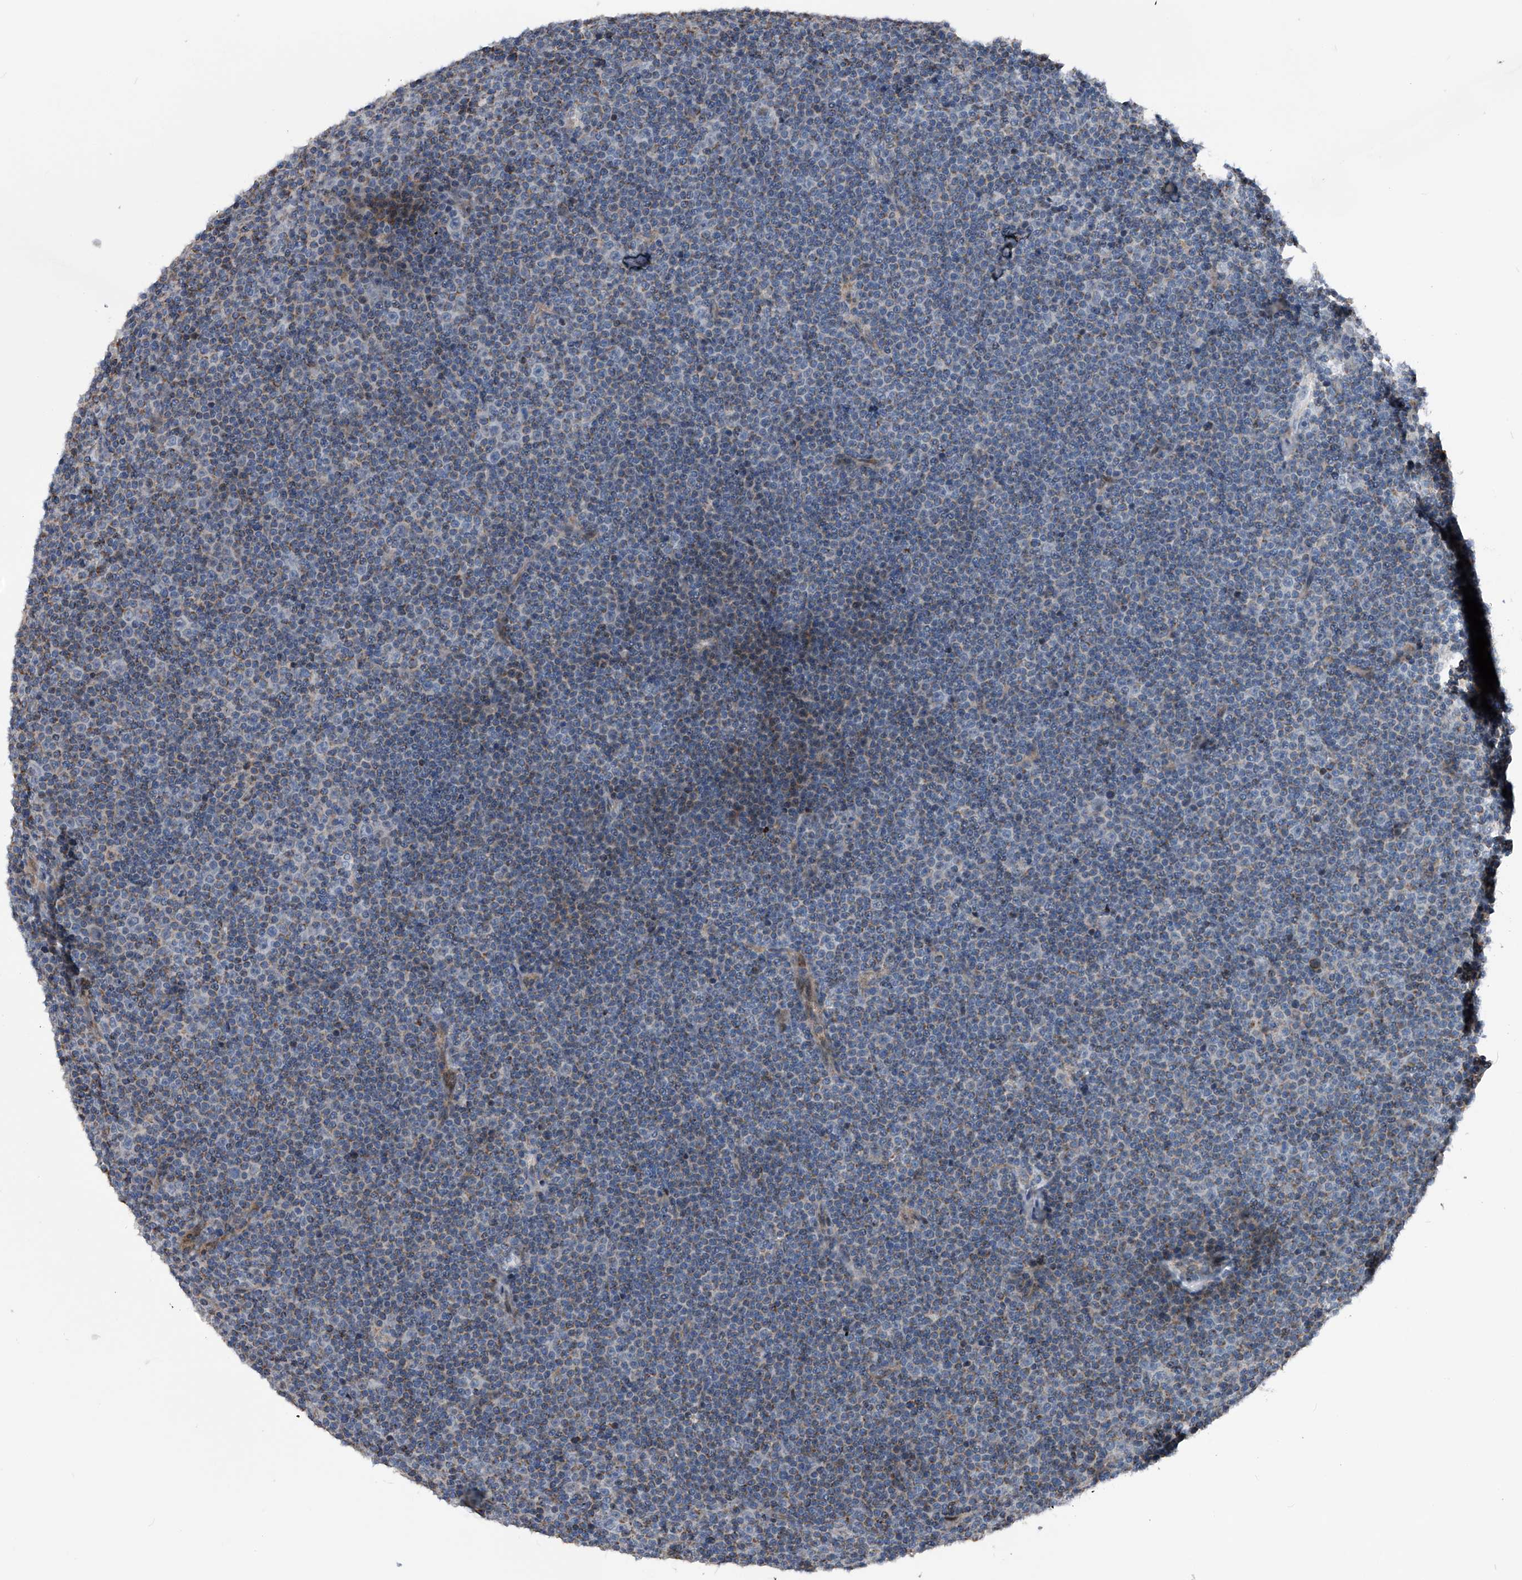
{"staining": {"intensity": "weak", "quantity": "25%-75%", "location": "cytoplasmic/membranous"}, "tissue": "lymphoma", "cell_type": "Tumor cells", "image_type": "cancer", "snomed": [{"axis": "morphology", "description": "Malignant lymphoma, non-Hodgkin's type, Low grade"}, {"axis": "topography", "description": "Lymph node"}], "caption": "A brown stain highlights weak cytoplasmic/membranous positivity of a protein in lymphoma tumor cells.", "gene": "DST", "patient": {"sex": "female", "age": 67}}